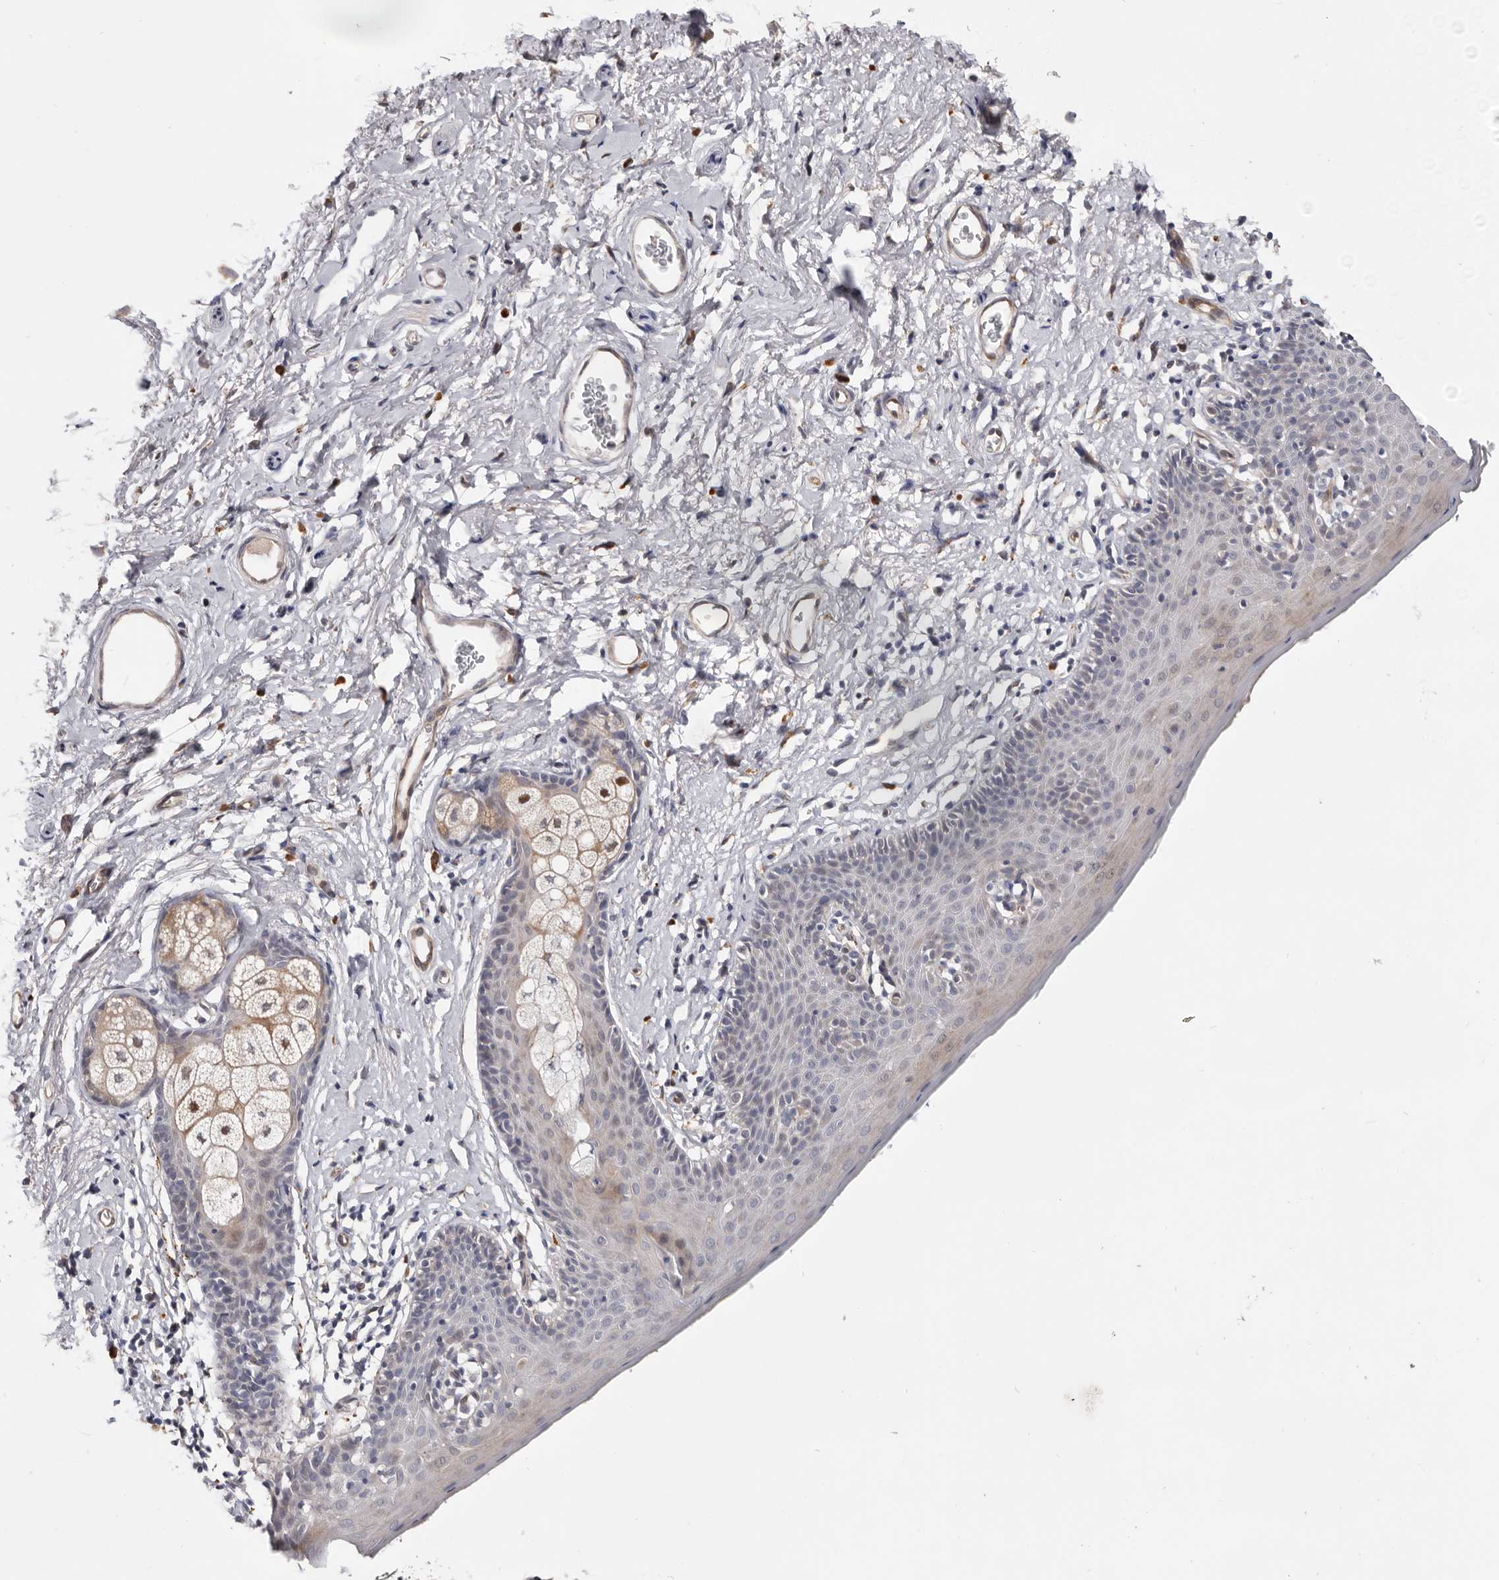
{"staining": {"intensity": "weak", "quantity": "<25%", "location": "cytoplasmic/membranous"}, "tissue": "skin", "cell_type": "Epidermal cells", "image_type": "normal", "snomed": [{"axis": "morphology", "description": "Normal tissue, NOS"}, {"axis": "topography", "description": "Vulva"}], "caption": "Skin was stained to show a protein in brown. There is no significant positivity in epidermal cells. (Immunohistochemistry, brightfield microscopy, high magnification).", "gene": "USH1C", "patient": {"sex": "female", "age": 66}}